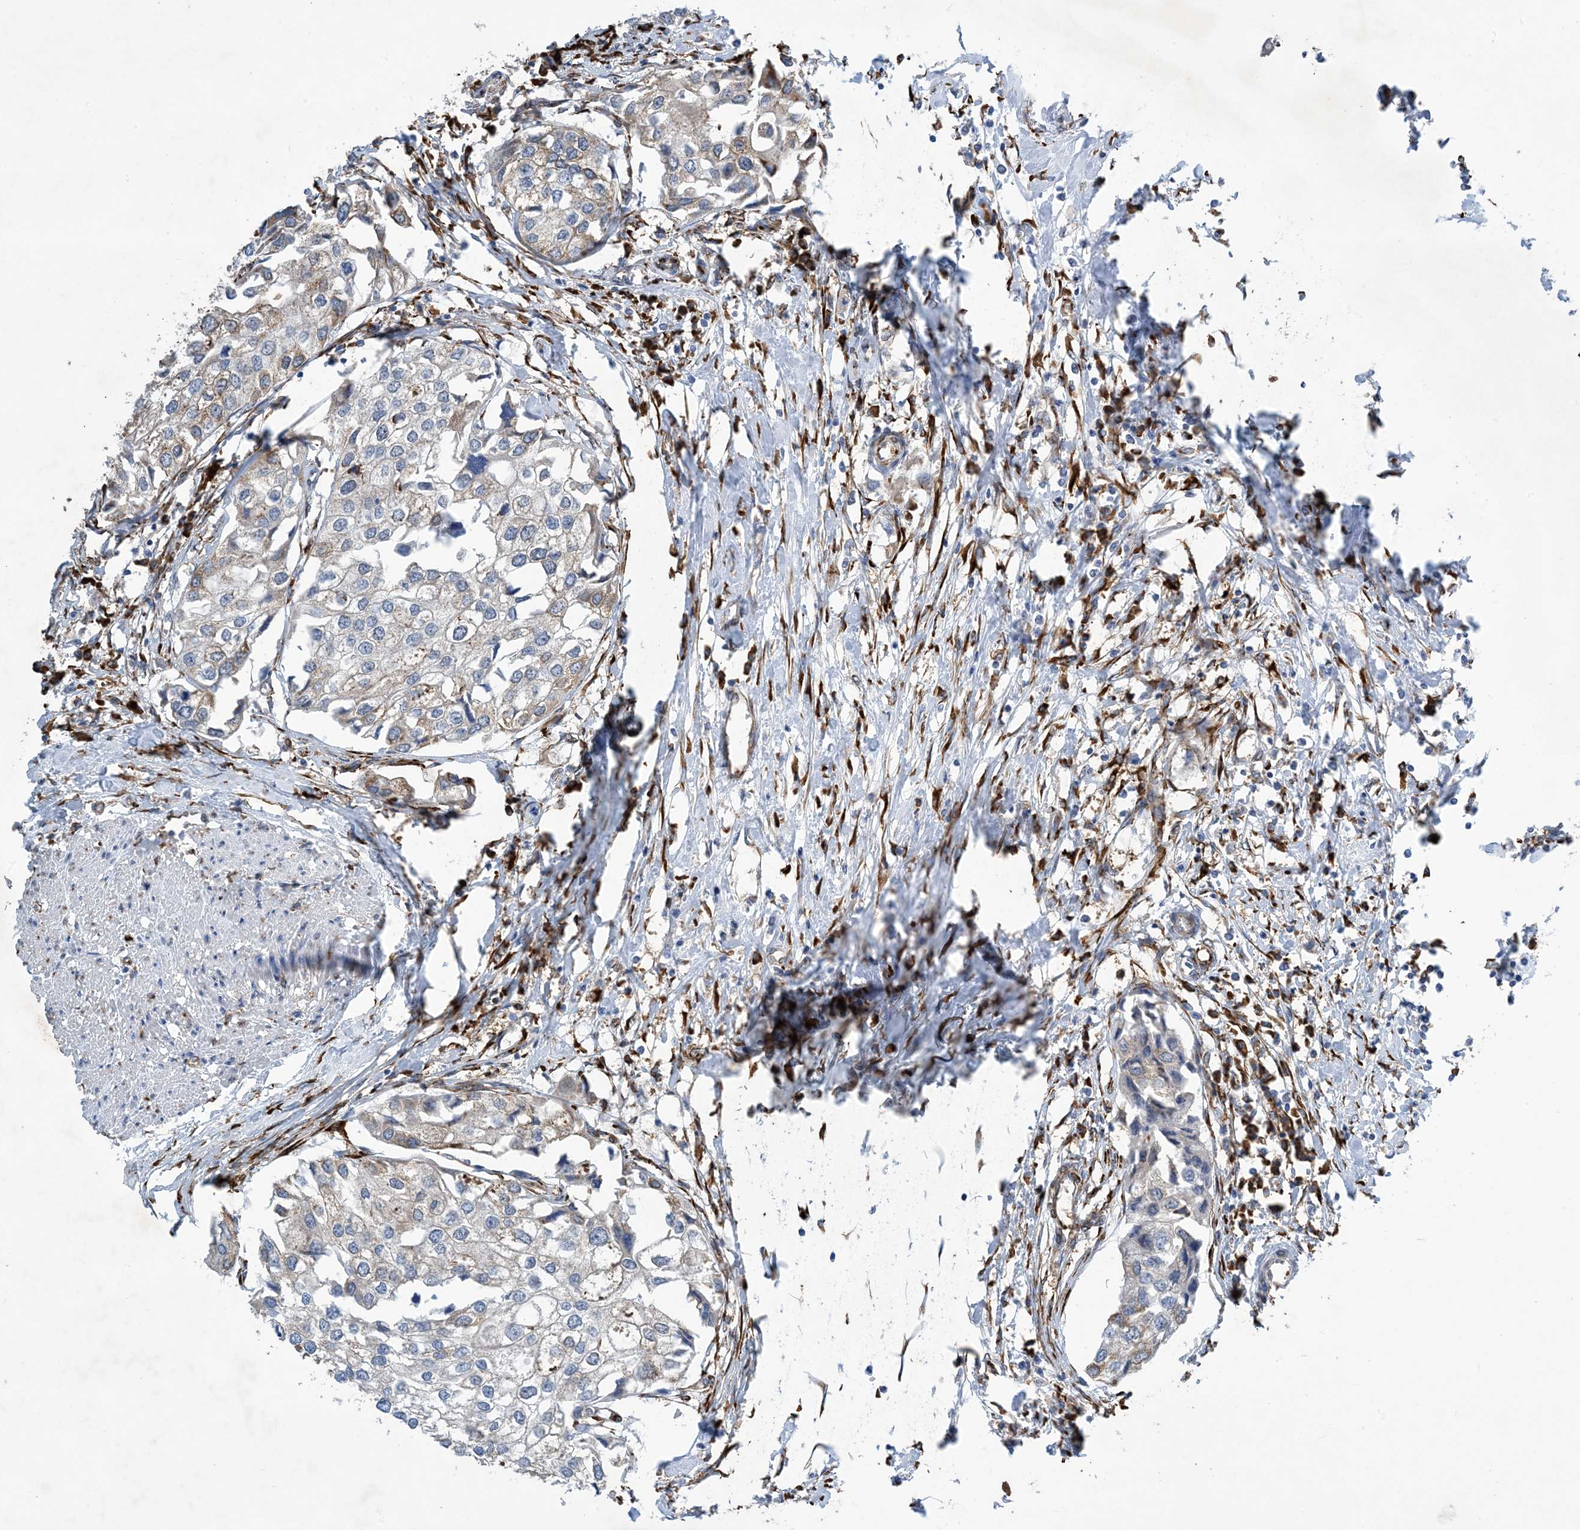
{"staining": {"intensity": "negative", "quantity": "none", "location": "none"}, "tissue": "urothelial cancer", "cell_type": "Tumor cells", "image_type": "cancer", "snomed": [{"axis": "morphology", "description": "Urothelial carcinoma, High grade"}, {"axis": "topography", "description": "Urinary bladder"}], "caption": "High magnification brightfield microscopy of urothelial cancer stained with DAB (3,3'-diaminobenzidine) (brown) and counterstained with hematoxylin (blue): tumor cells show no significant expression.", "gene": "ZBTB45", "patient": {"sex": "male", "age": 64}}